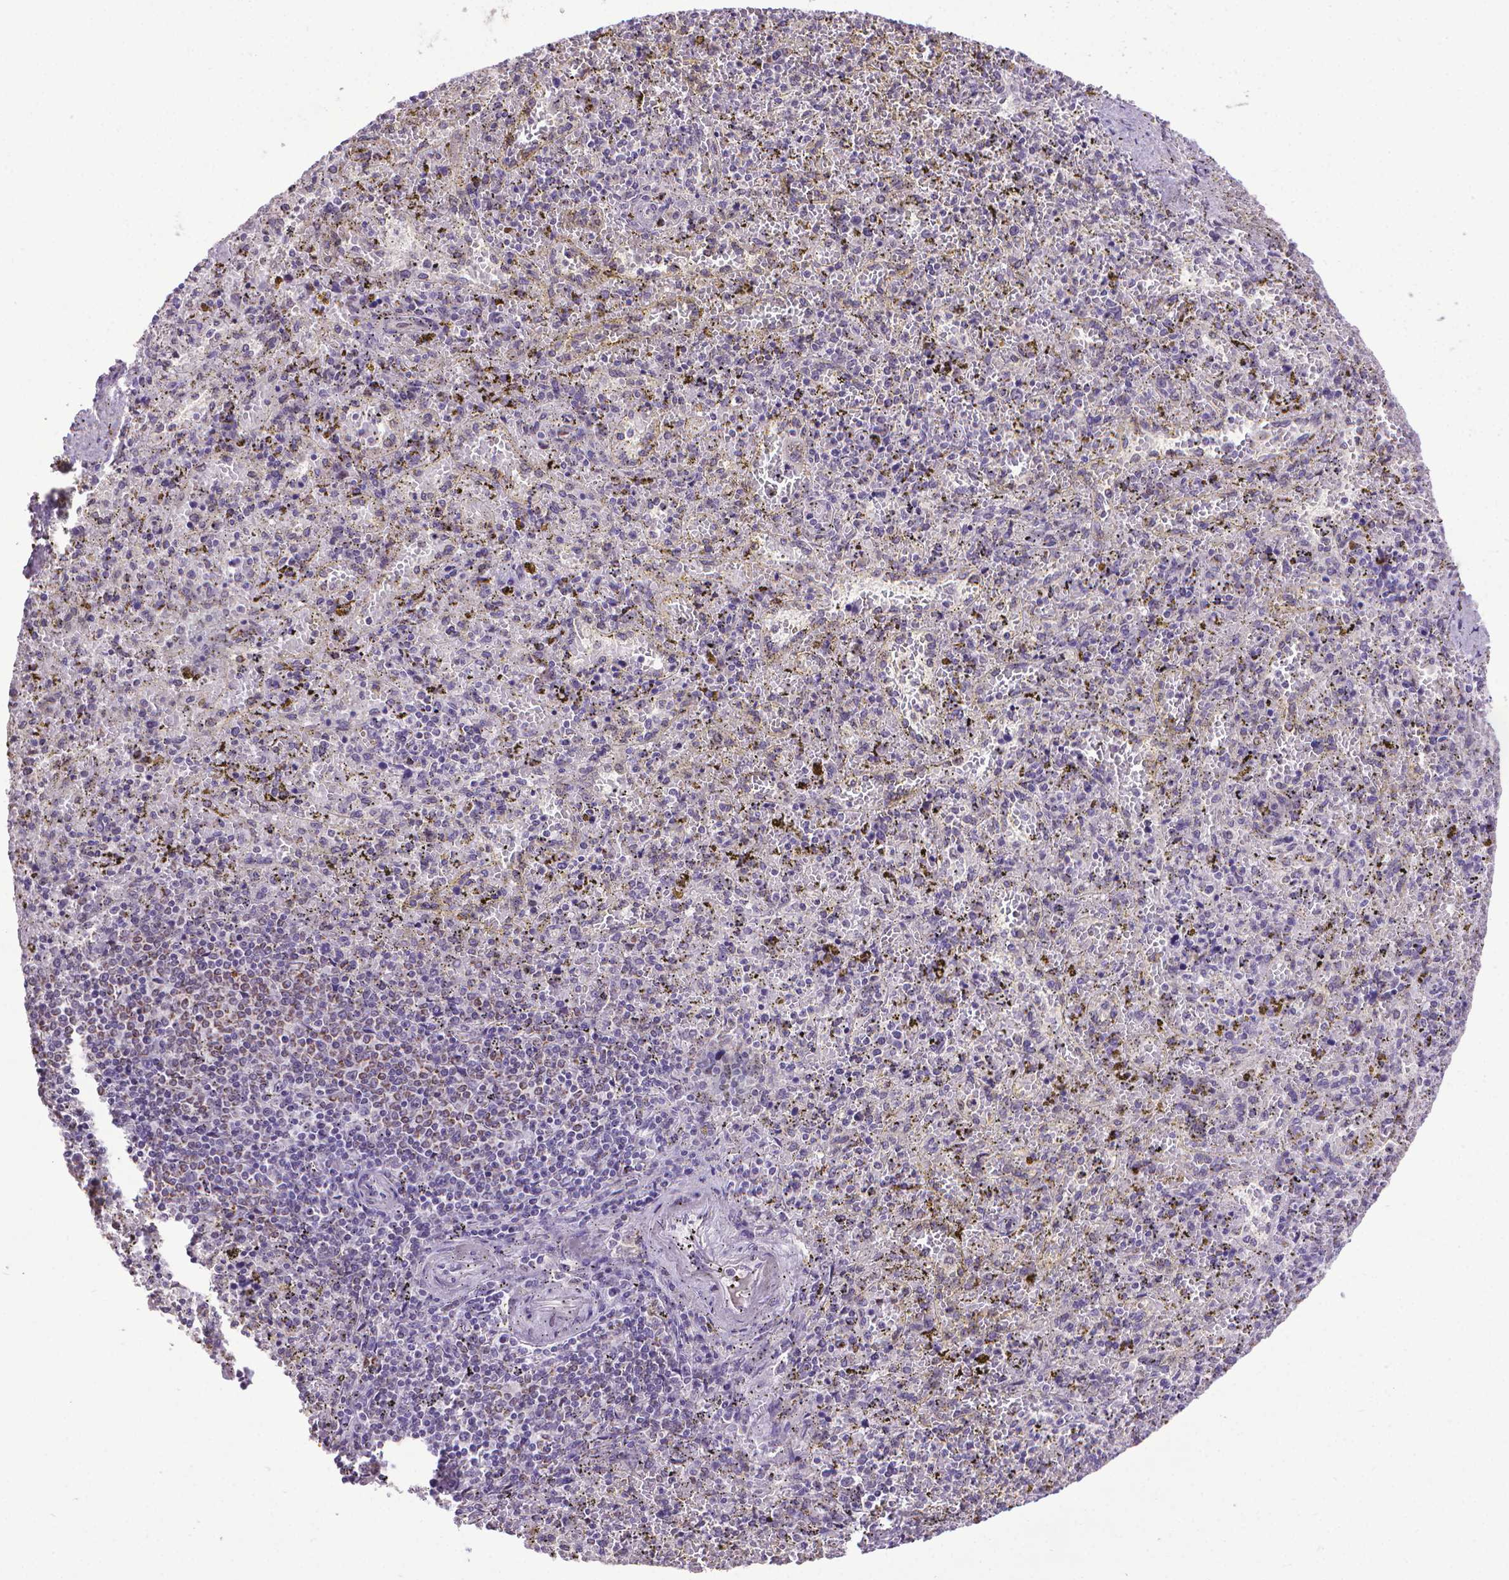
{"staining": {"intensity": "moderate", "quantity": "<25%", "location": "cytoplasmic/membranous"}, "tissue": "spleen", "cell_type": "Cells in red pulp", "image_type": "normal", "snomed": [{"axis": "morphology", "description": "Normal tissue, NOS"}, {"axis": "topography", "description": "Spleen"}], "caption": "Approximately <25% of cells in red pulp in unremarkable human spleen demonstrate moderate cytoplasmic/membranous protein expression as visualized by brown immunohistochemical staining.", "gene": "KMO", "patient": {"sex": "female", "age": 50}}